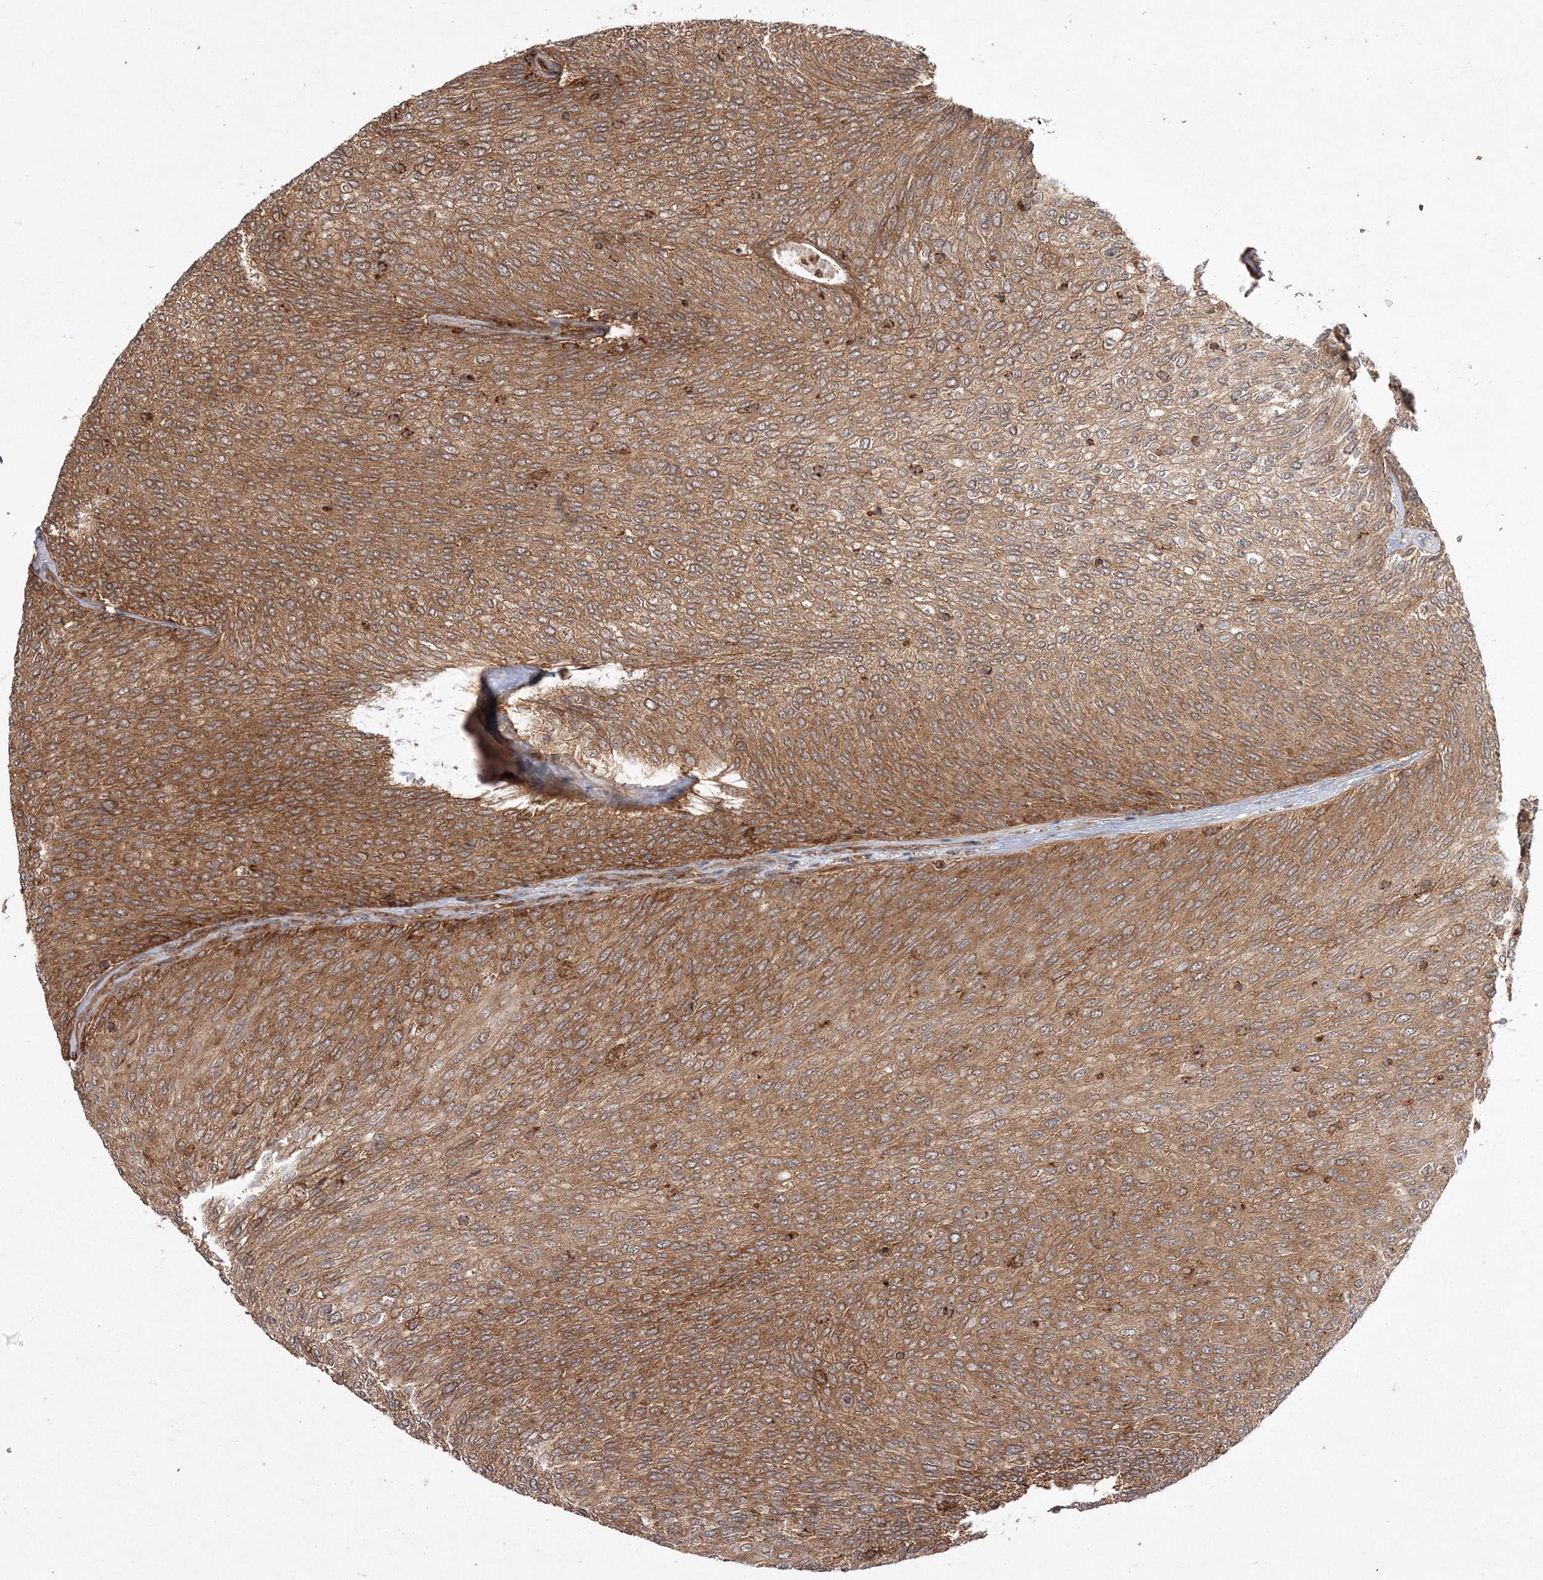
{"staining": {"intensity": "strong", "quantity": ">75%", "location": "cytoplasmic/membranous"}, "tissue": "urothelial cancer", "cell_type": "Tumor cells", "image_type": "cancer", "snomed": [{"axis": "morphology", "description": "Urothelial carcinoma, Low grade"}, {"axis": "topography", "description": "Urinary bladder"}], "caption": "Immunohistochemical staining of human urothelial cancer reveals strong cytoplasmic/membranous protein expression in approximately >75% of tumor cells.", "gene": "WDR37", "patient": {"sex": "female", "age": 79}}